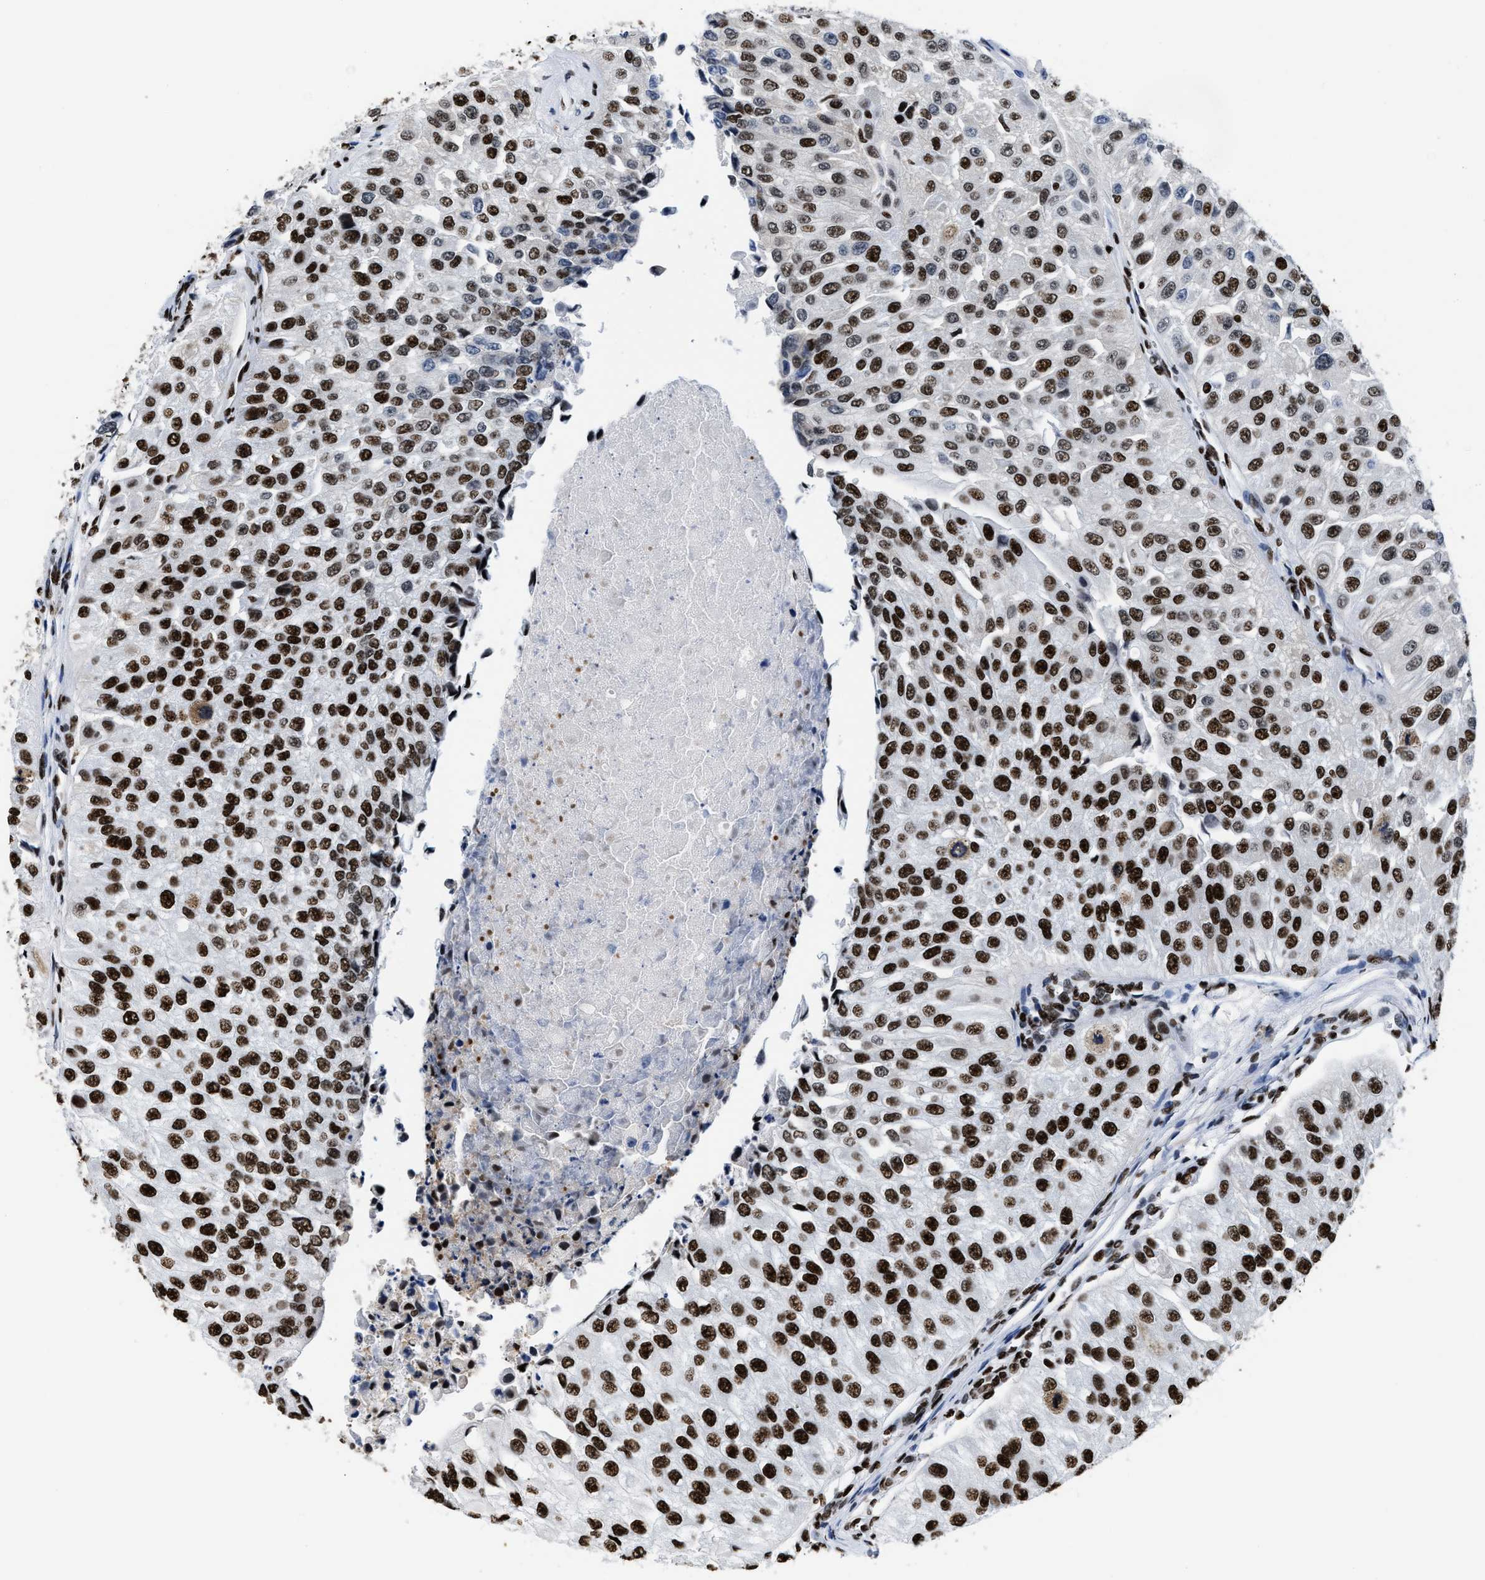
{"staining": {"intensity": "strong", "quantity": ">75%", "location": "nuclear"}, "tissue": "urothelial cancer", "cell_type": "Tumor cells", "image_type": "cancer", "snomed": [{"axis": "morphology", "description": "Urothelial carcinoma, High grade"}, {"axis": "topography", "description": "Kidney"}, {"axis": "topography", "description": "Urinary bladder"}], "caption": "Immunohistochemistry (DAB (3,3'-diaminobenzidine)) staining of urothelial carcinoma (high-grade) reveals strong nuclear protein positivity in approximately >75% of tumor cells. (IHC, brightfield microscopy, high magnification).", "gene": "SMARCC2", "patient": {"sex": "male", "age": 77}}